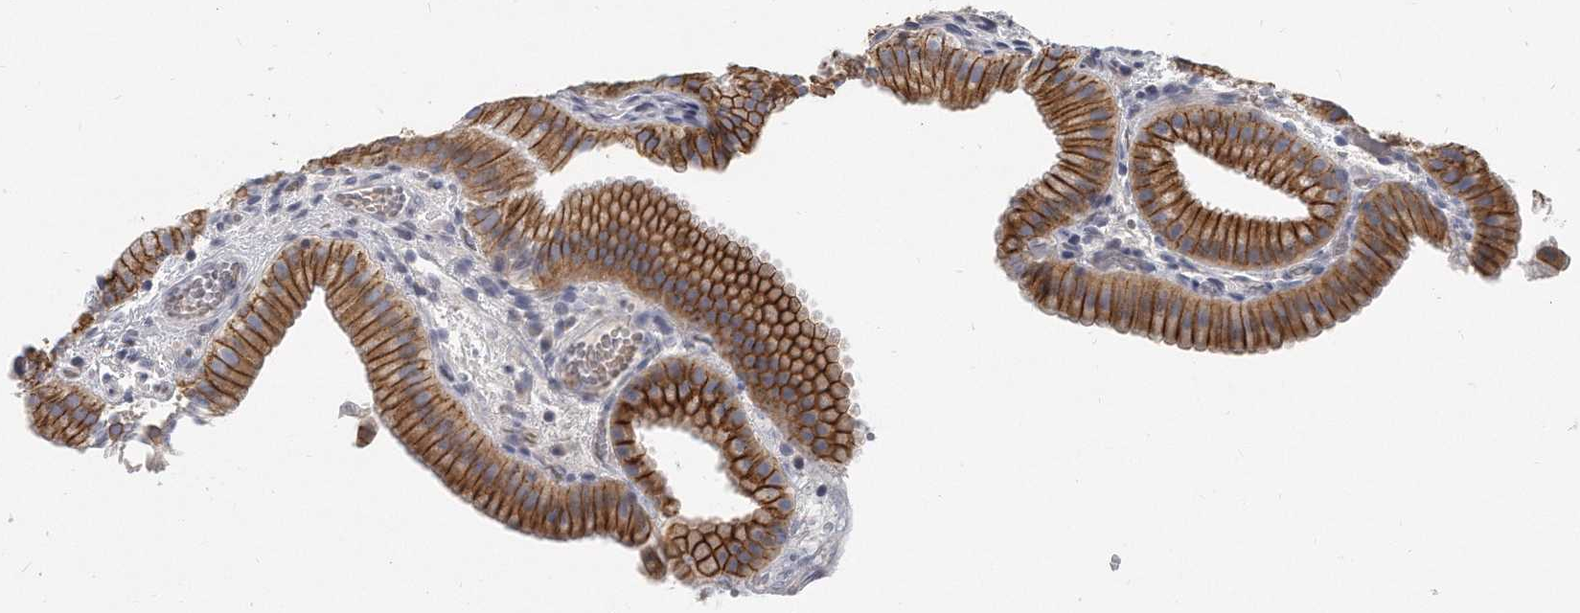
{"staining": {"intensity": "strong", "quantity": ">75%", "location": "cytoplasmic/membranous"}, "tissue": "gallbladder", "cell_type": "Glandular cells", "image_type": "normal", "snomed": [{"axis": "morphology", "description": "Normal tissue, NOS"}, {"axis": "topography", "description": "Gallbladder"}], "caption": "Protein analysis of unremarkable gallbladder shows strong cytoplasmic/membranous expression in about >75% of glandular cells. (Stains: DAB (3,3'-diaminobenzidine) in brown, nuclei in blue, Microscopy: brightfield microscopy at high magnification).", "gene": "PLEKHA6", "patient": {"sex": "female", "age": 30}}